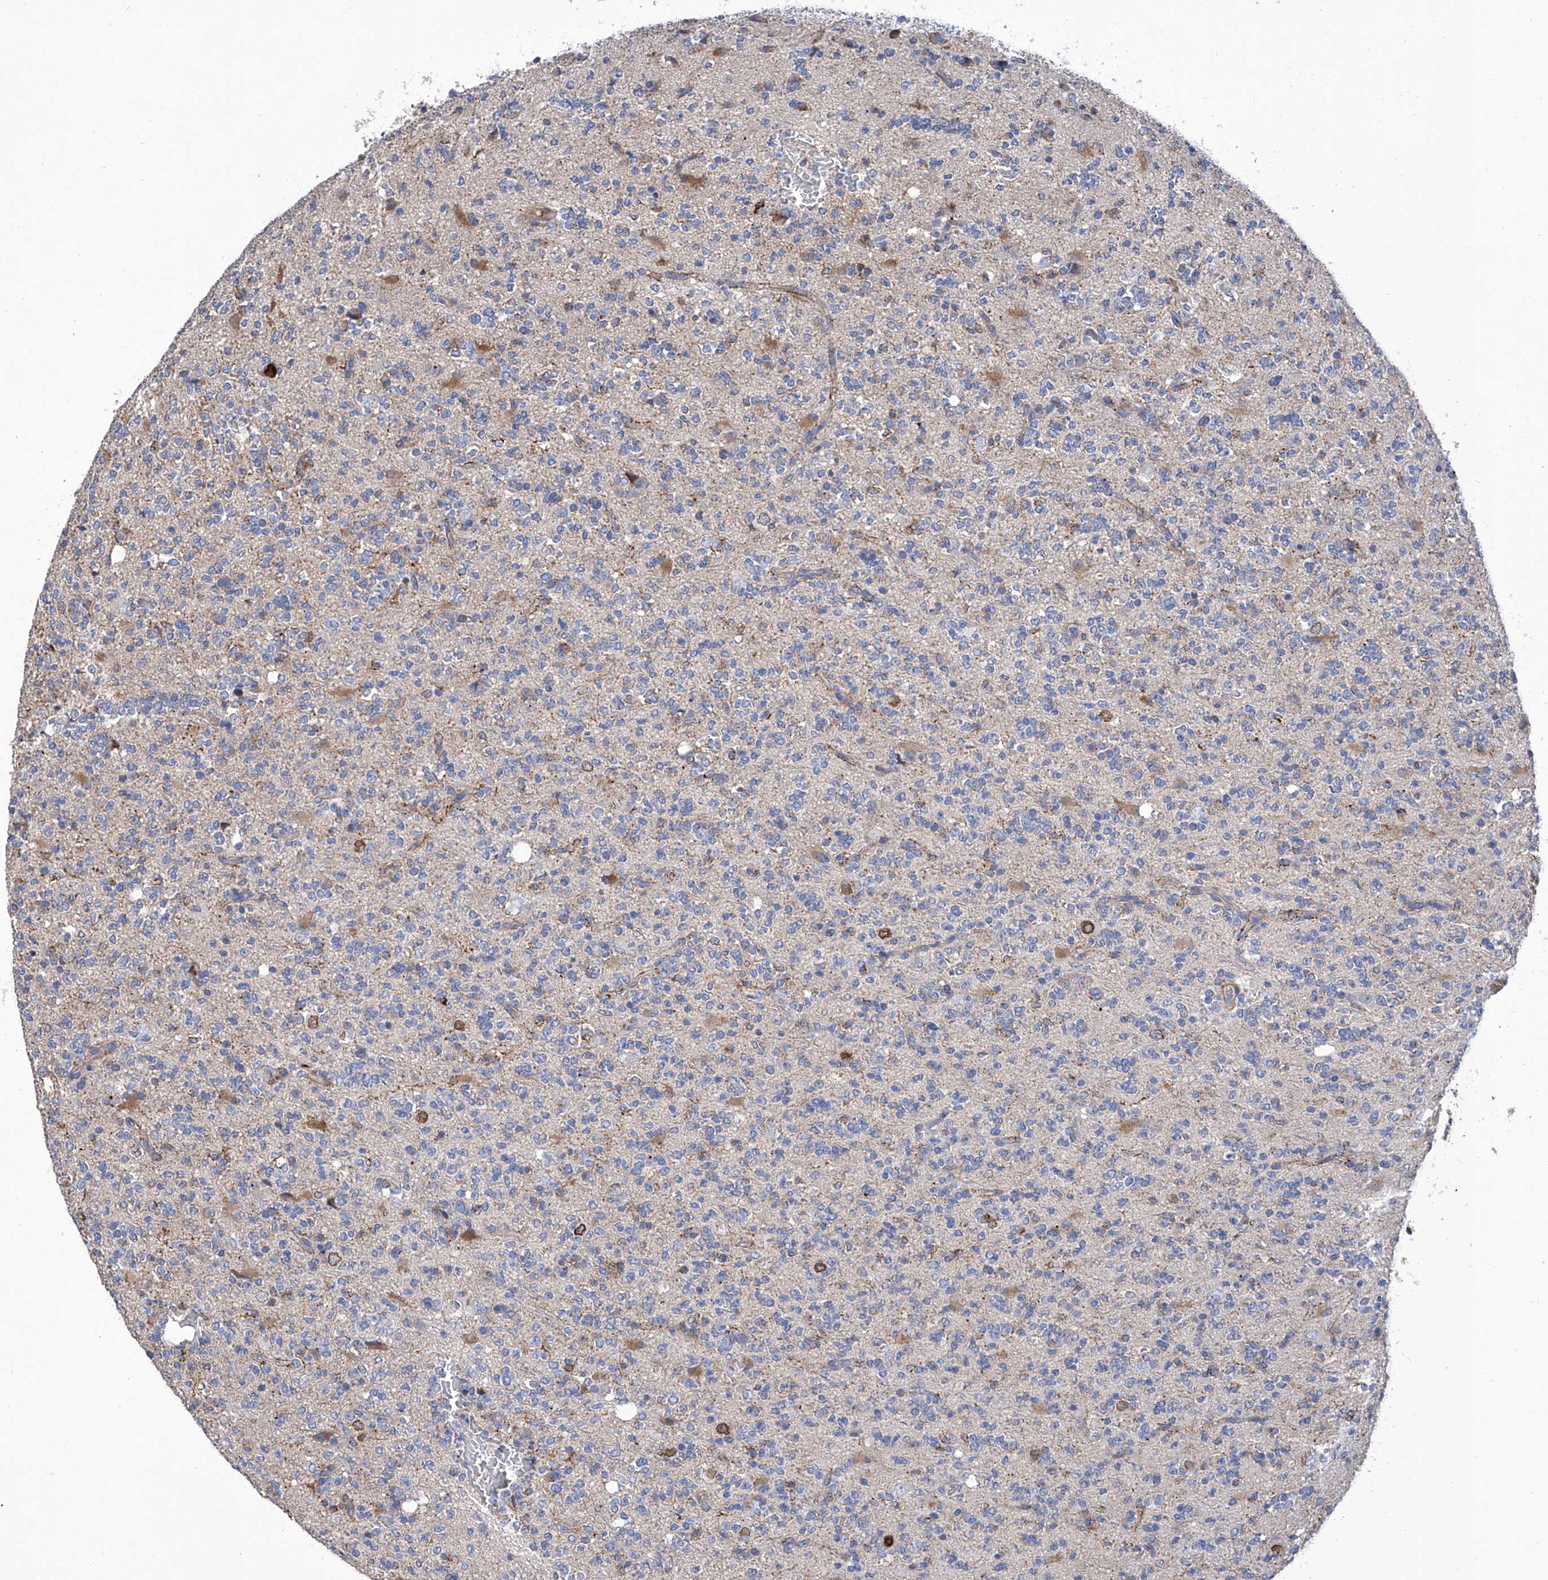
{"staining": {"intensity": "negative", "quantity": "none", "location": "none"}, "tissue": "glioma", "cell_type": "Tumor cells", "image_type": "cancer", "snomed": [{"axis": "morphology", "description": "Glioma, malignant, High grade"}, {"axis": "topography", "description": "Brain"}], "caption": "DAB (3,3'-diaminobenzidine) immunohistochemical staining of human glioma exhibits no significant positivity in tumor cells. (DAB immunohistochemistry (IHC), high magnification).", "gene": "GPT", "patient": {"sex": "female", "age": 62}}